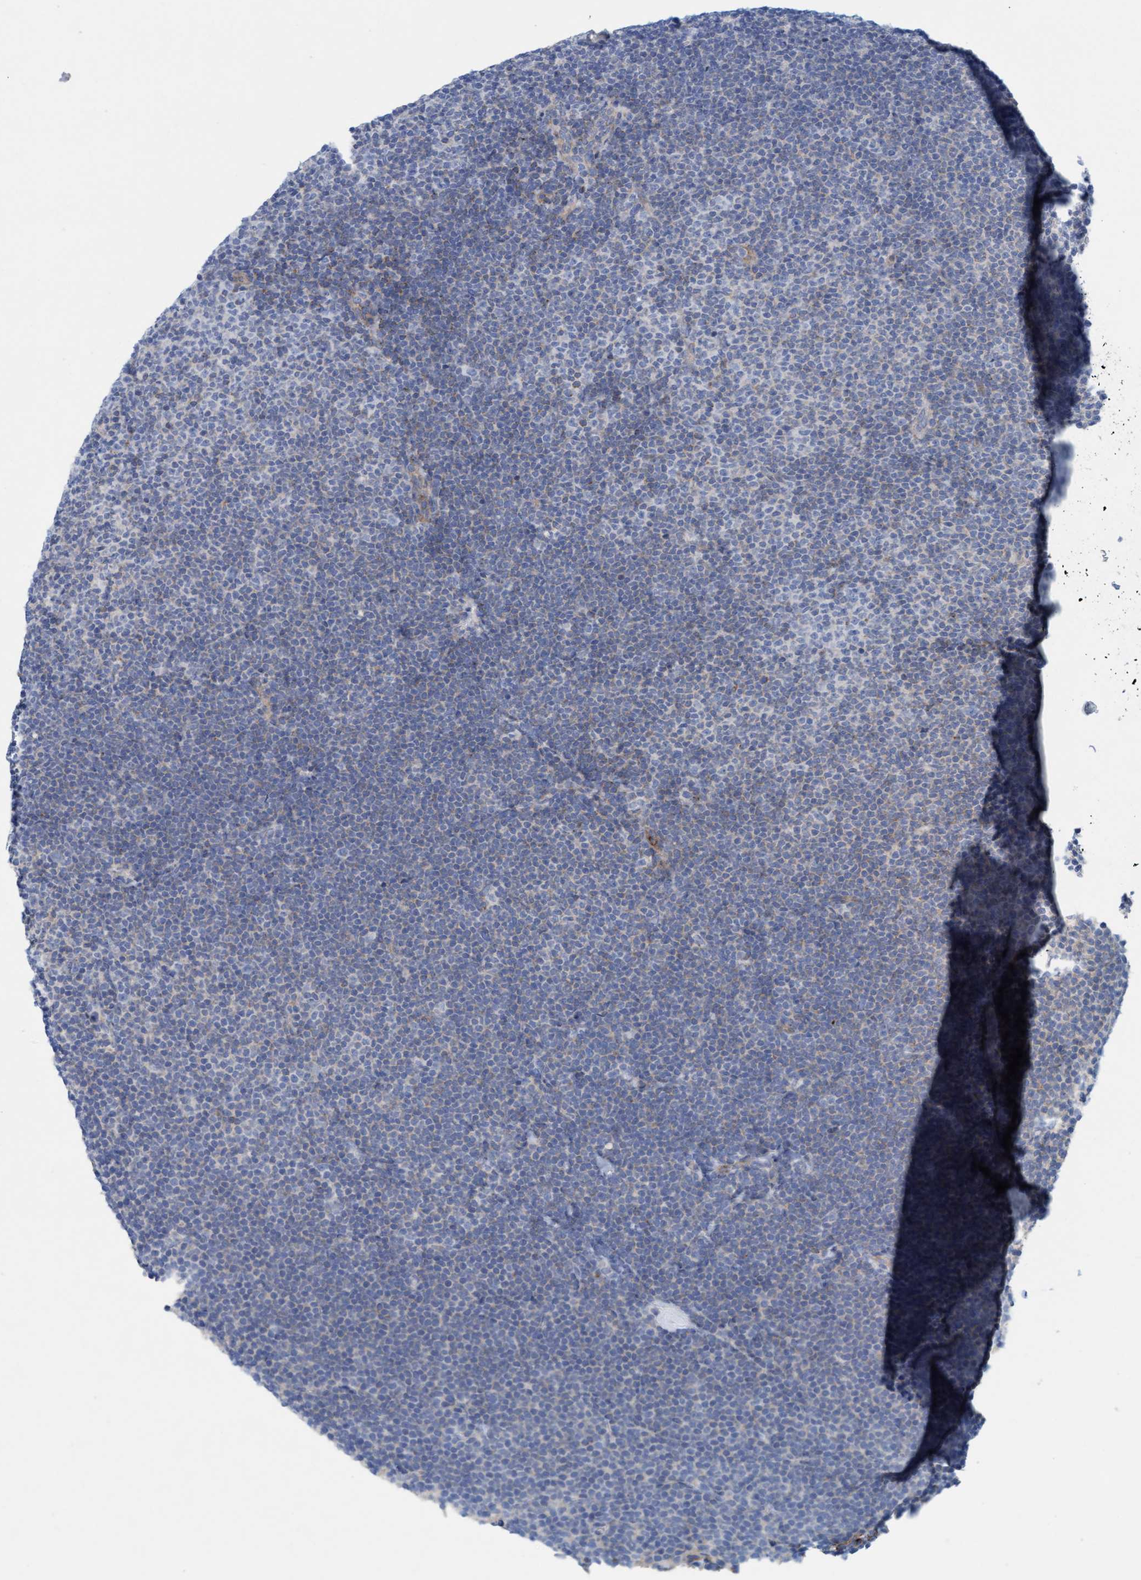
{"staining": {"intensity": "negative", "quantity": "none", "location": "none"}, "tissue": "lymphoma", "cell_type": "Tumor cells", "image_type": "cancer", "snomed": [{"axis": "morphology", "description": "Malignant lymphoma, non-Hodgkin's type, Low grade"}, {"axis": "topography", "description": "Lymph node"}], "caption": "DAB immunohistochemical staining of lymphoma displays no significant positivity in tumor cells. Nuclei are stained in blue.", "gene": "SIGIRR", "patient": {"sex": "female", "age": 53}}